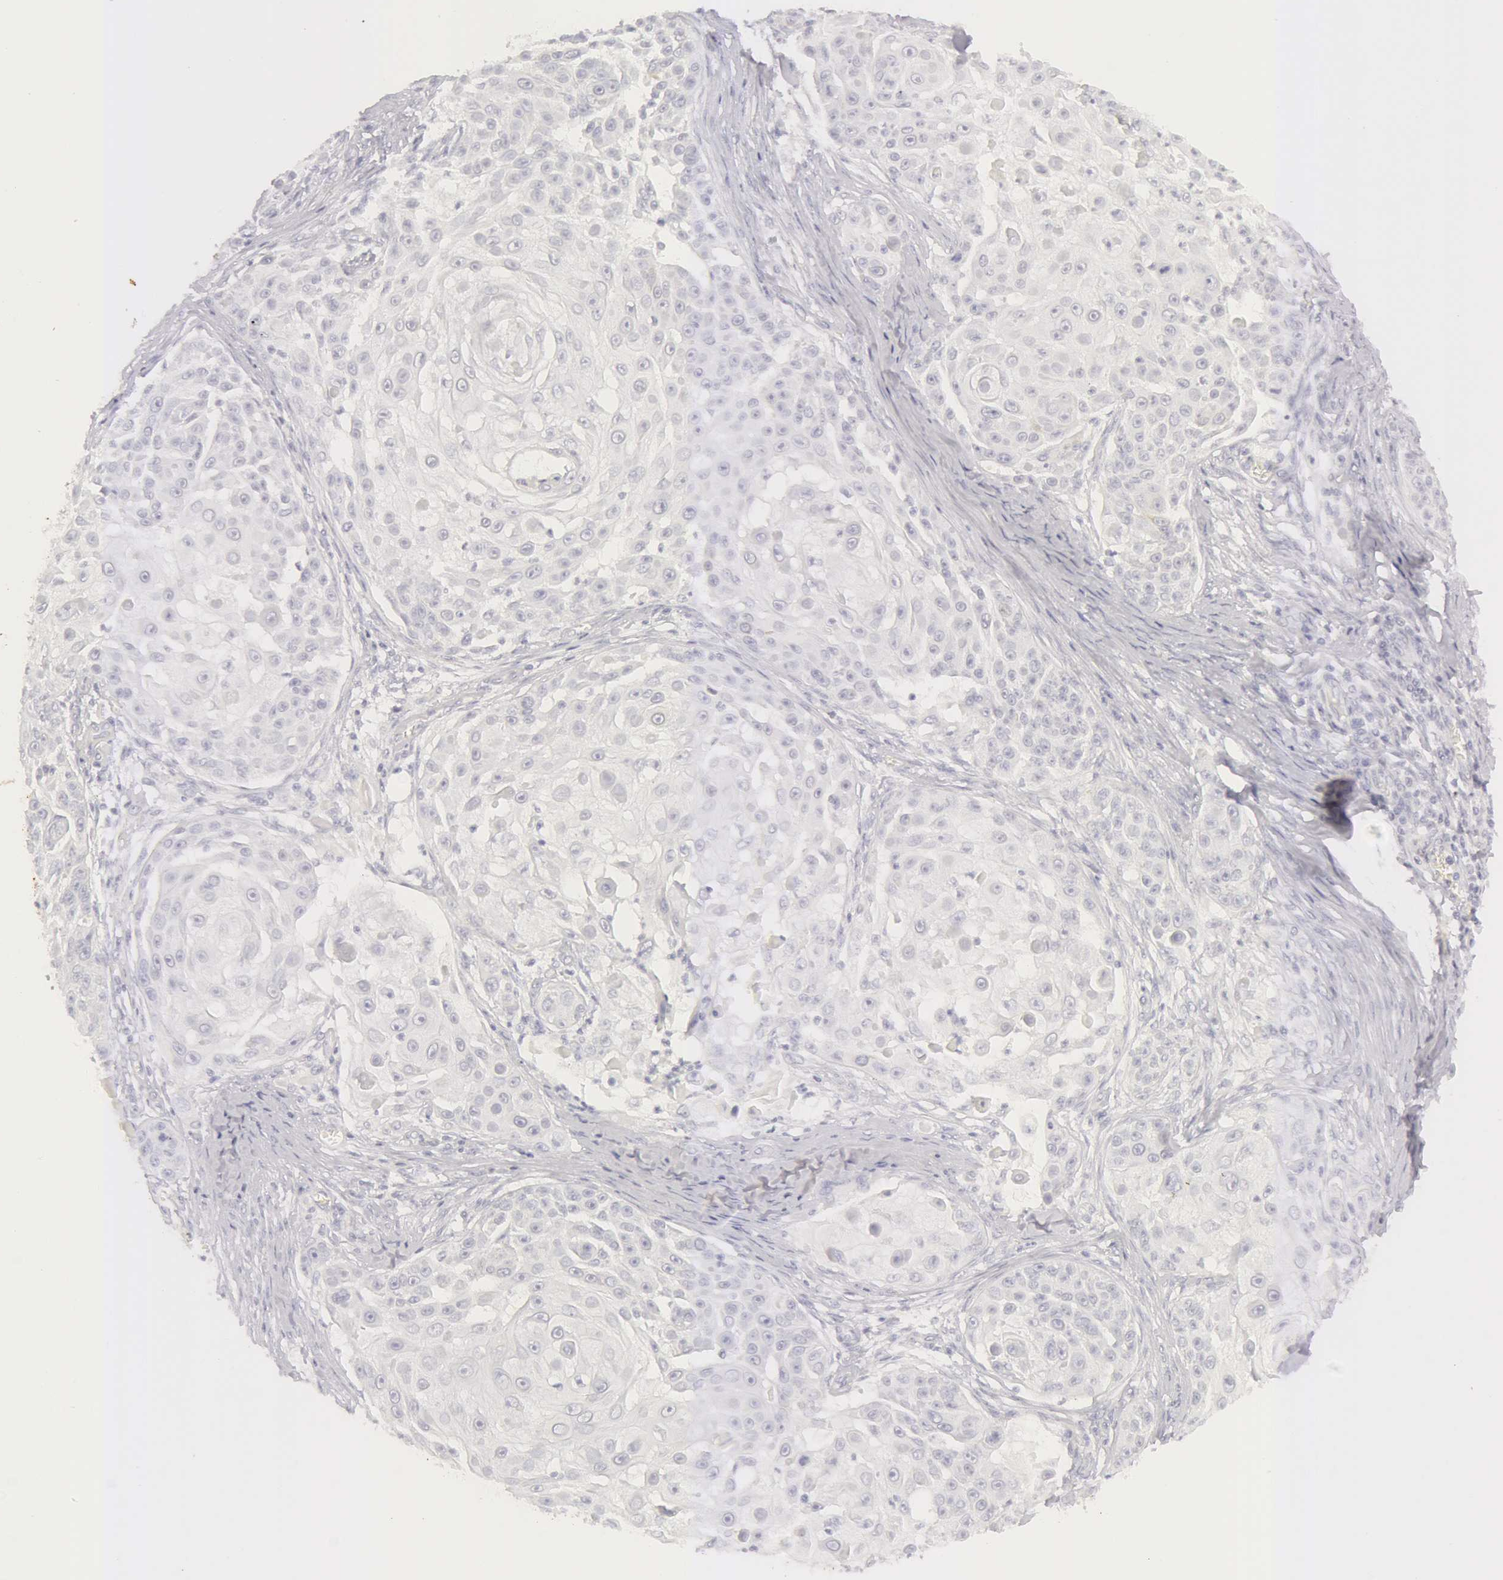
{"staining": {"intensity": "negative", "quantity": "none", "location": "none"}, "tissue": "skin cancer", "cell_type": "Tumor cells", "image_type": "cancer", "snomed": [{"axis": "morphology", "description": "Squamous cell carcinoma, NOS"}, {"axis": "topography", "description": "Skin"}], "caption": "Immunohistochemistry (IHC) of skin cancer displays no positivity in tumor cells.", "gene": "KRT8", "patient": {"sex": "female", "age": 57}}